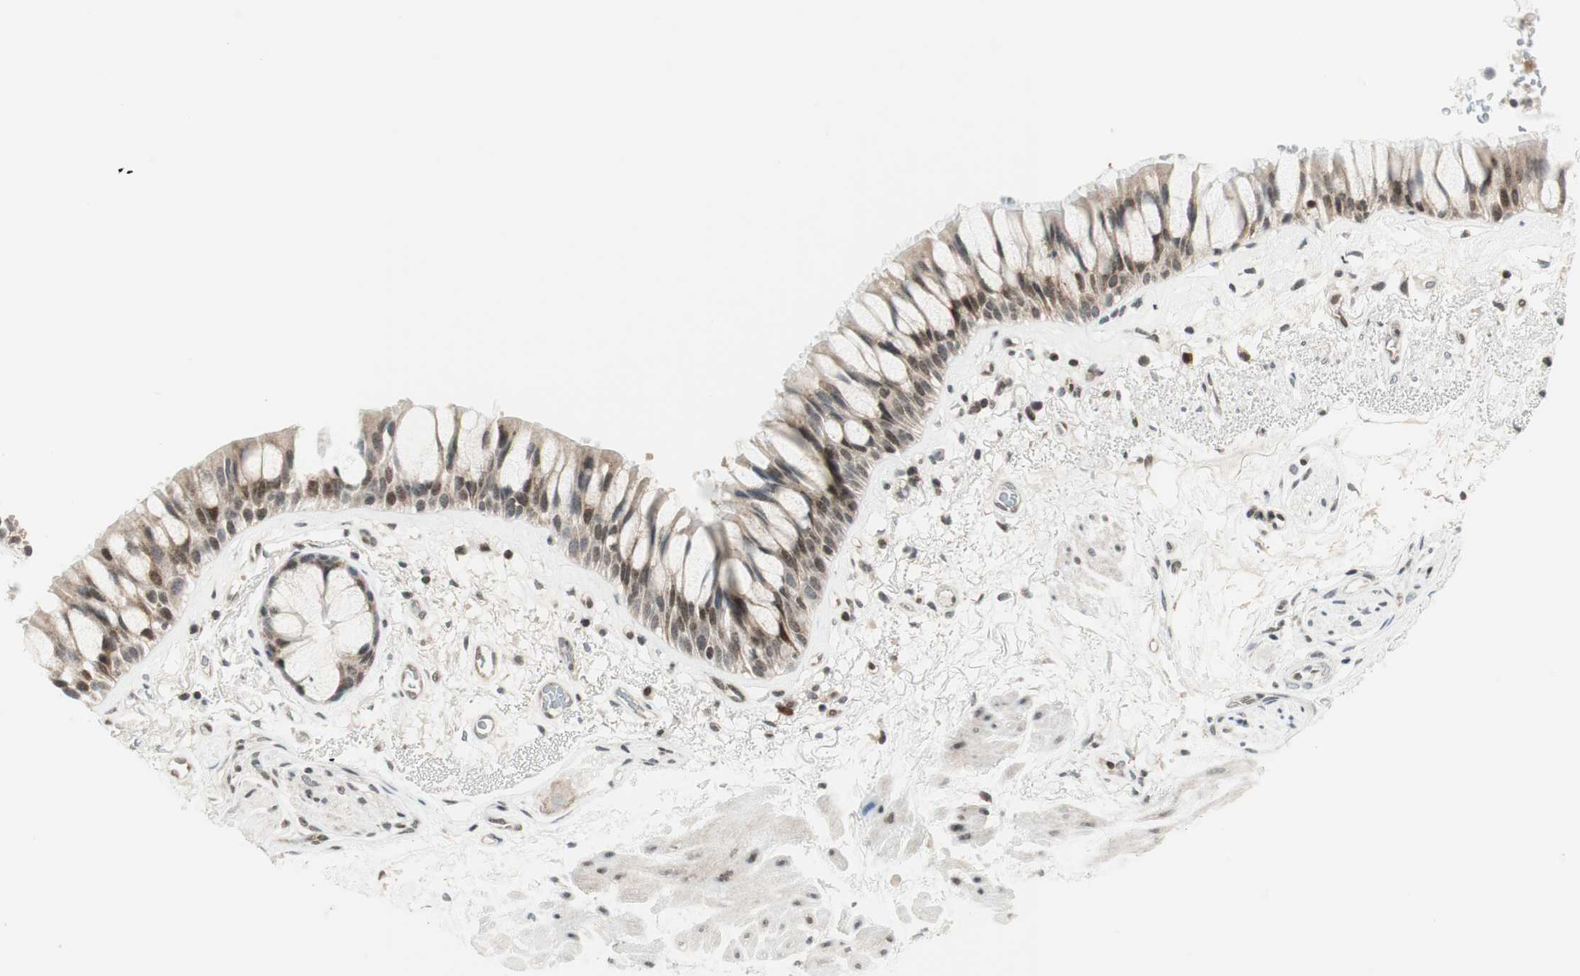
{"staining": {"intensity": "moderate", "quantity": ">75%", "location": "cytoplasmic/membranous,nuclear"}, "tissue": "bronchus", "cell_type": "Respiratory epithelial cells", "image_type": "normal", "snomed": [{"axis": "morphology", "description": "Normal tissue, NOS"}, {"axis": "topography", "description": "Bronchus"}], "caption": "Immunohistochemical staining of normal human bronchus shows >75% levels of moderate cytoplasmic/membranous,nuclear protein positivity in about >75% of respiratory epithelial cells.", "gene": "TPT1", "patient": {"sex": "male", "age": 66}}